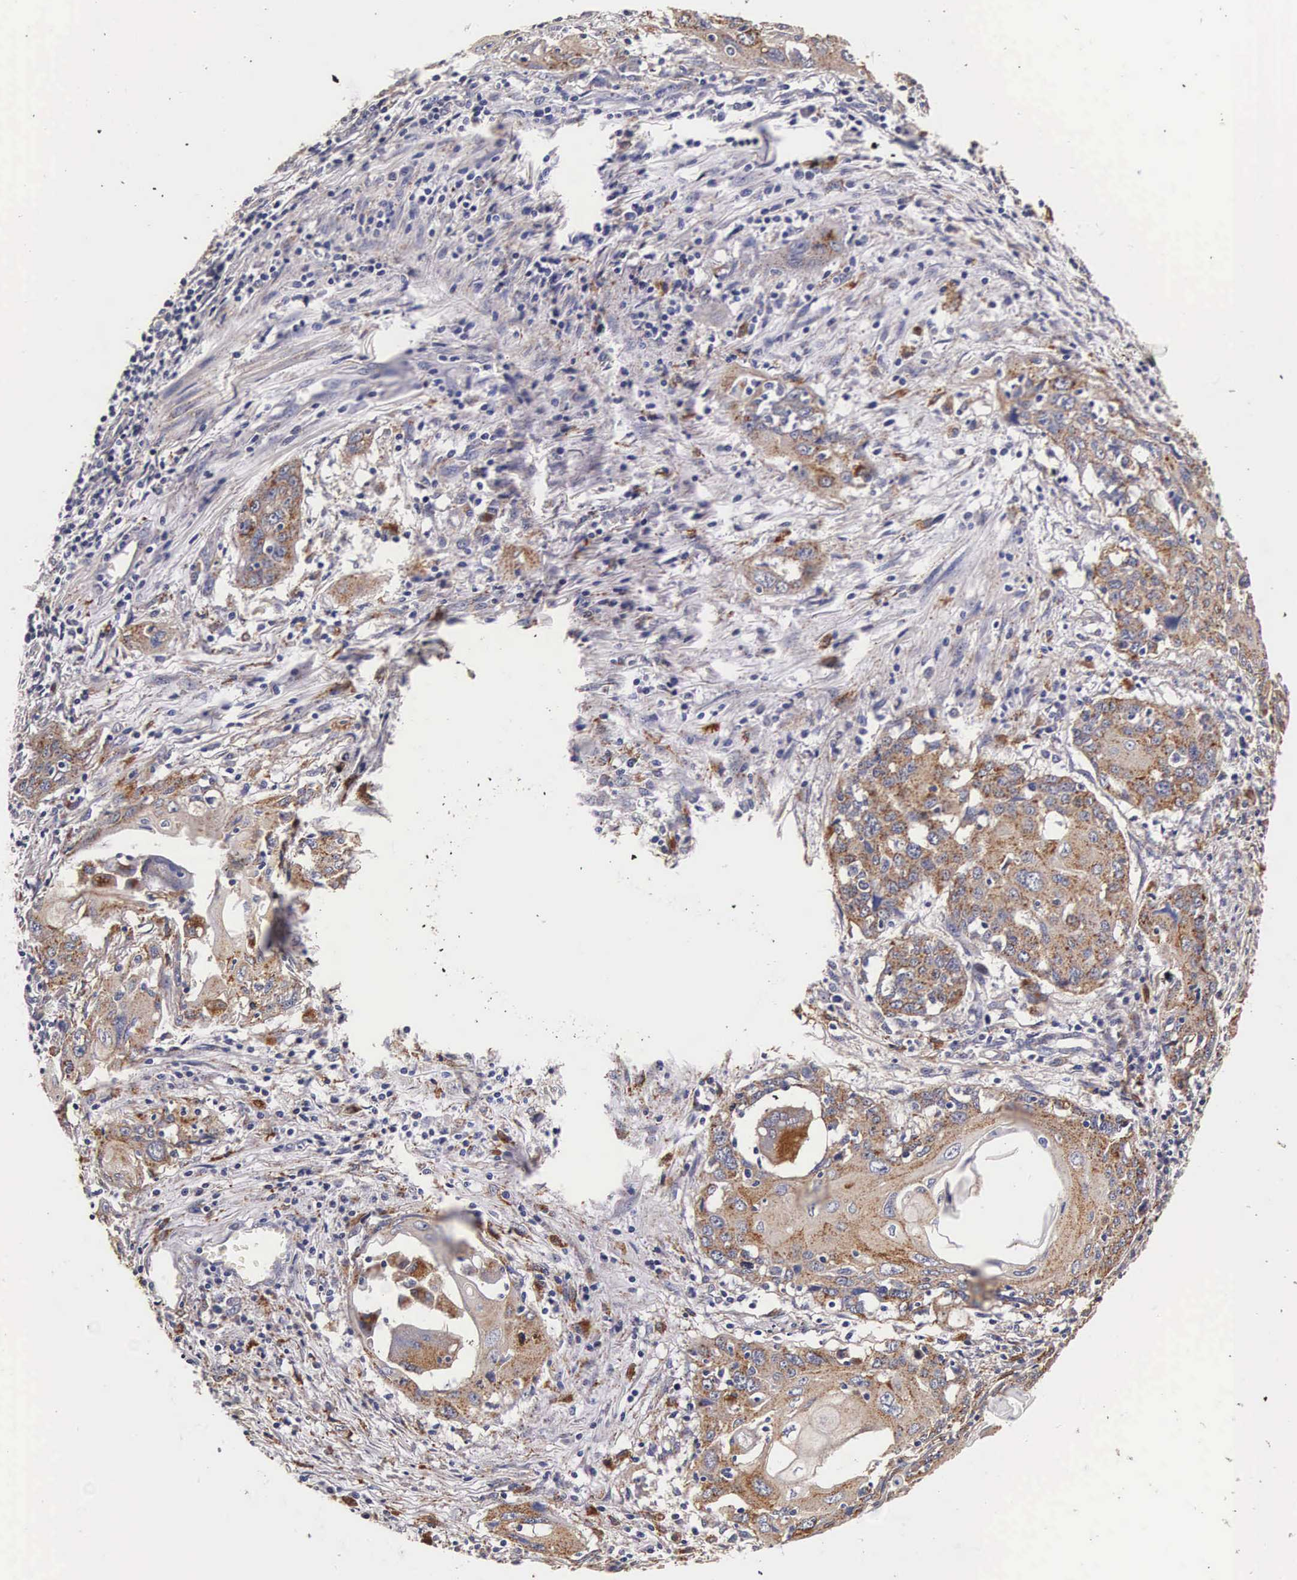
{"staining": {"intensity": "moderate", "quantity": "25%-75%", "location": "cytoplasmic/membranous"}, "tissue": "cervical cancer", "cell_type": "Tumor cells", "image_type": "cancer", "snomed": [{"axis": "morphology", "description": "Squamous cell carcinoma, NOS"}, {"axis": "topography", "description": "Cervix"}], "caption": "Immunohistochemistry (IHC) of human cervical cancer (squamous cell carcinoma) displays medium levels of moderate cytoplasmic/membranous positivity in about 25%-75% of tumor cells.", "gene": "CTSB", "patient": {"sex": "female", "age": 54}}